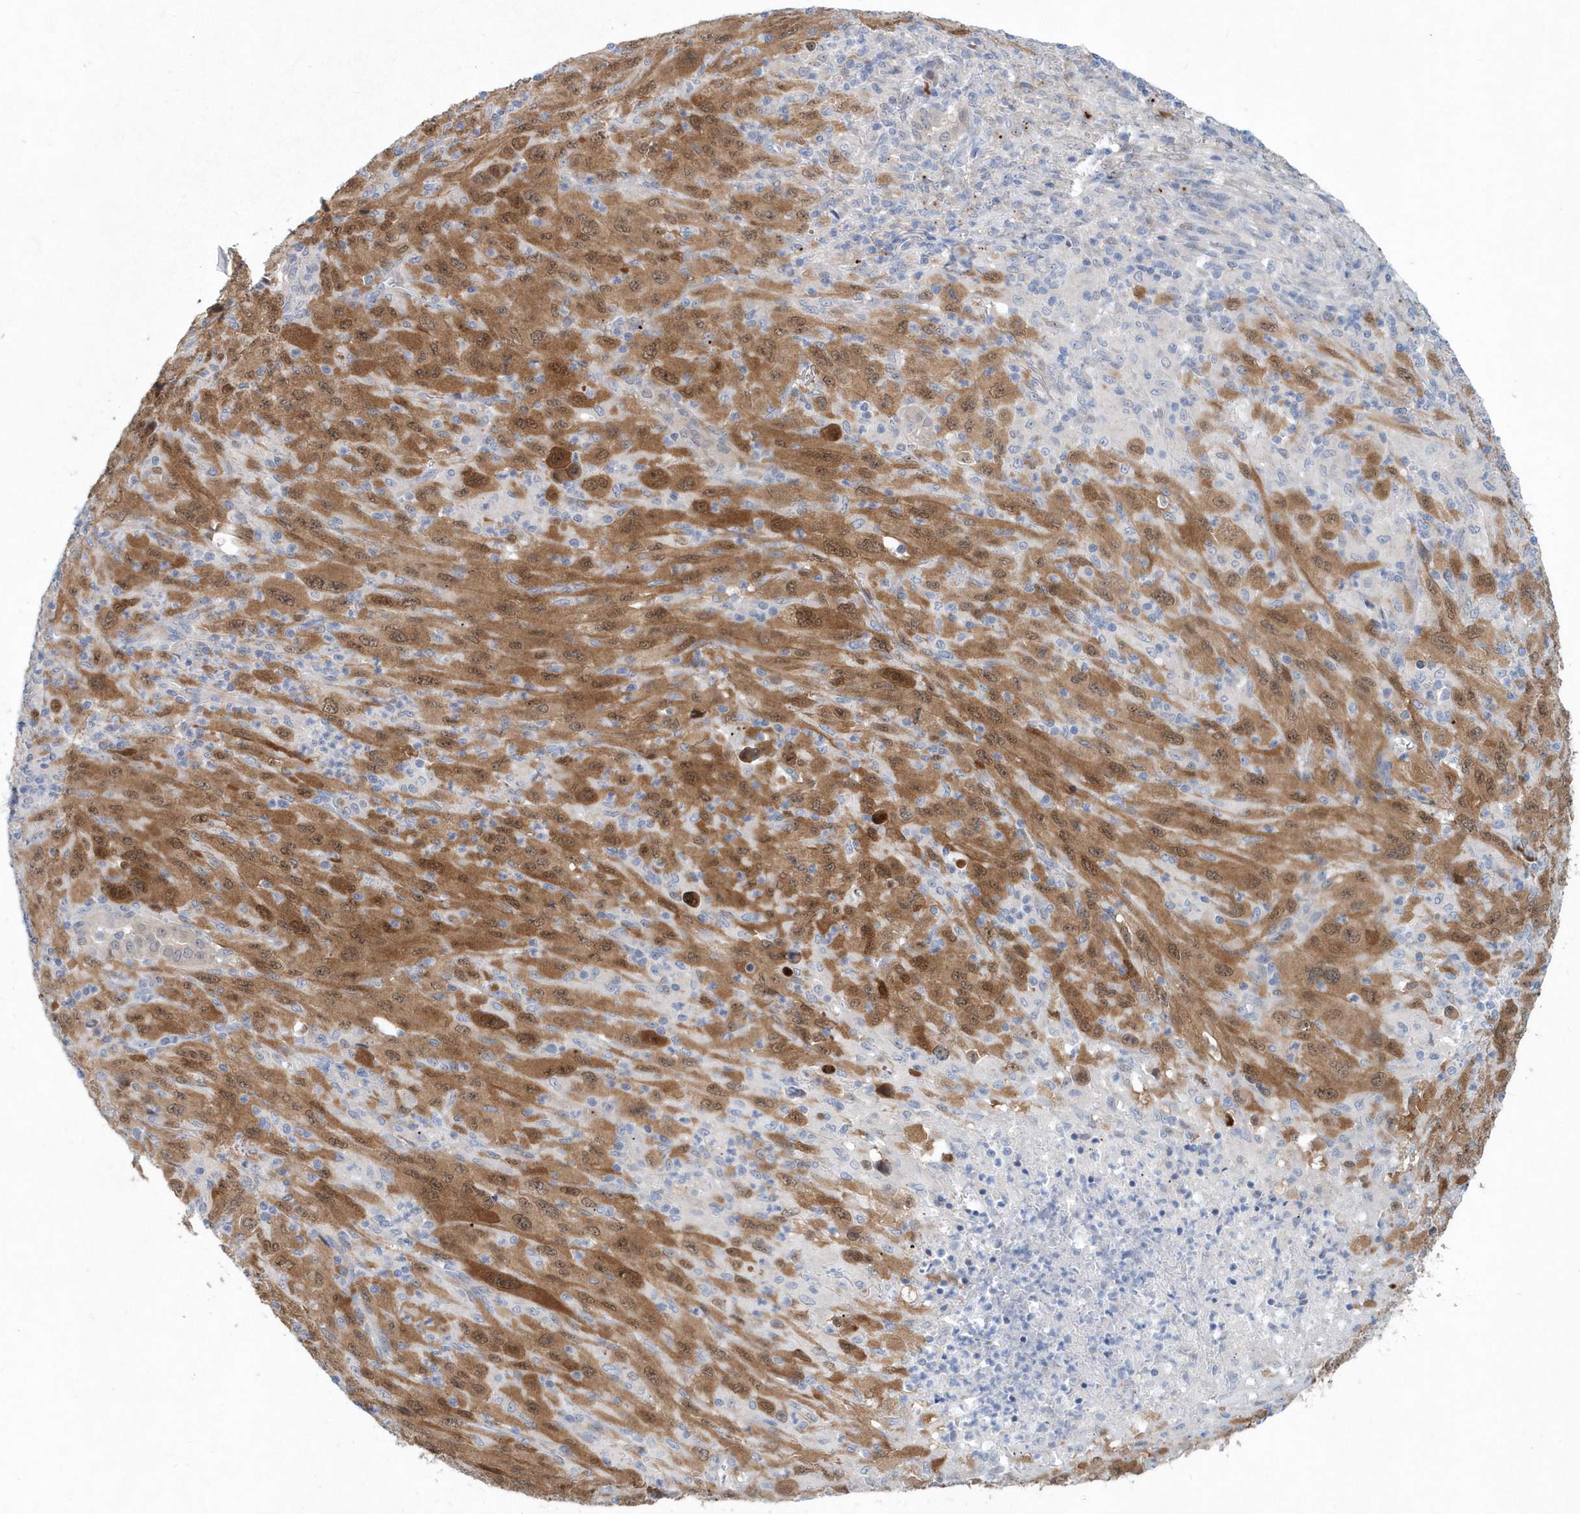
{"staining": {"intensity": "moderate", "quantity": ">75%", "location": "cytoplasmic/membranous,nuclear"}, "tissue": "melanoma", "cell_type": "Tumor cells", "image_type": "cancer", "snomed": [{"axis": "morphology", "description": "Malignant melanoma, Metastatic site"}, {"axis": "topography", "description": "Skin"}], "caption": "Protein expression analysis of human melanoma reveals moderate cytoplasmic/membranous and nuclear positivity in about >75% of tumor cells.", "gene": "PFN2", "patient": {"sex": "female", "age": 56}}